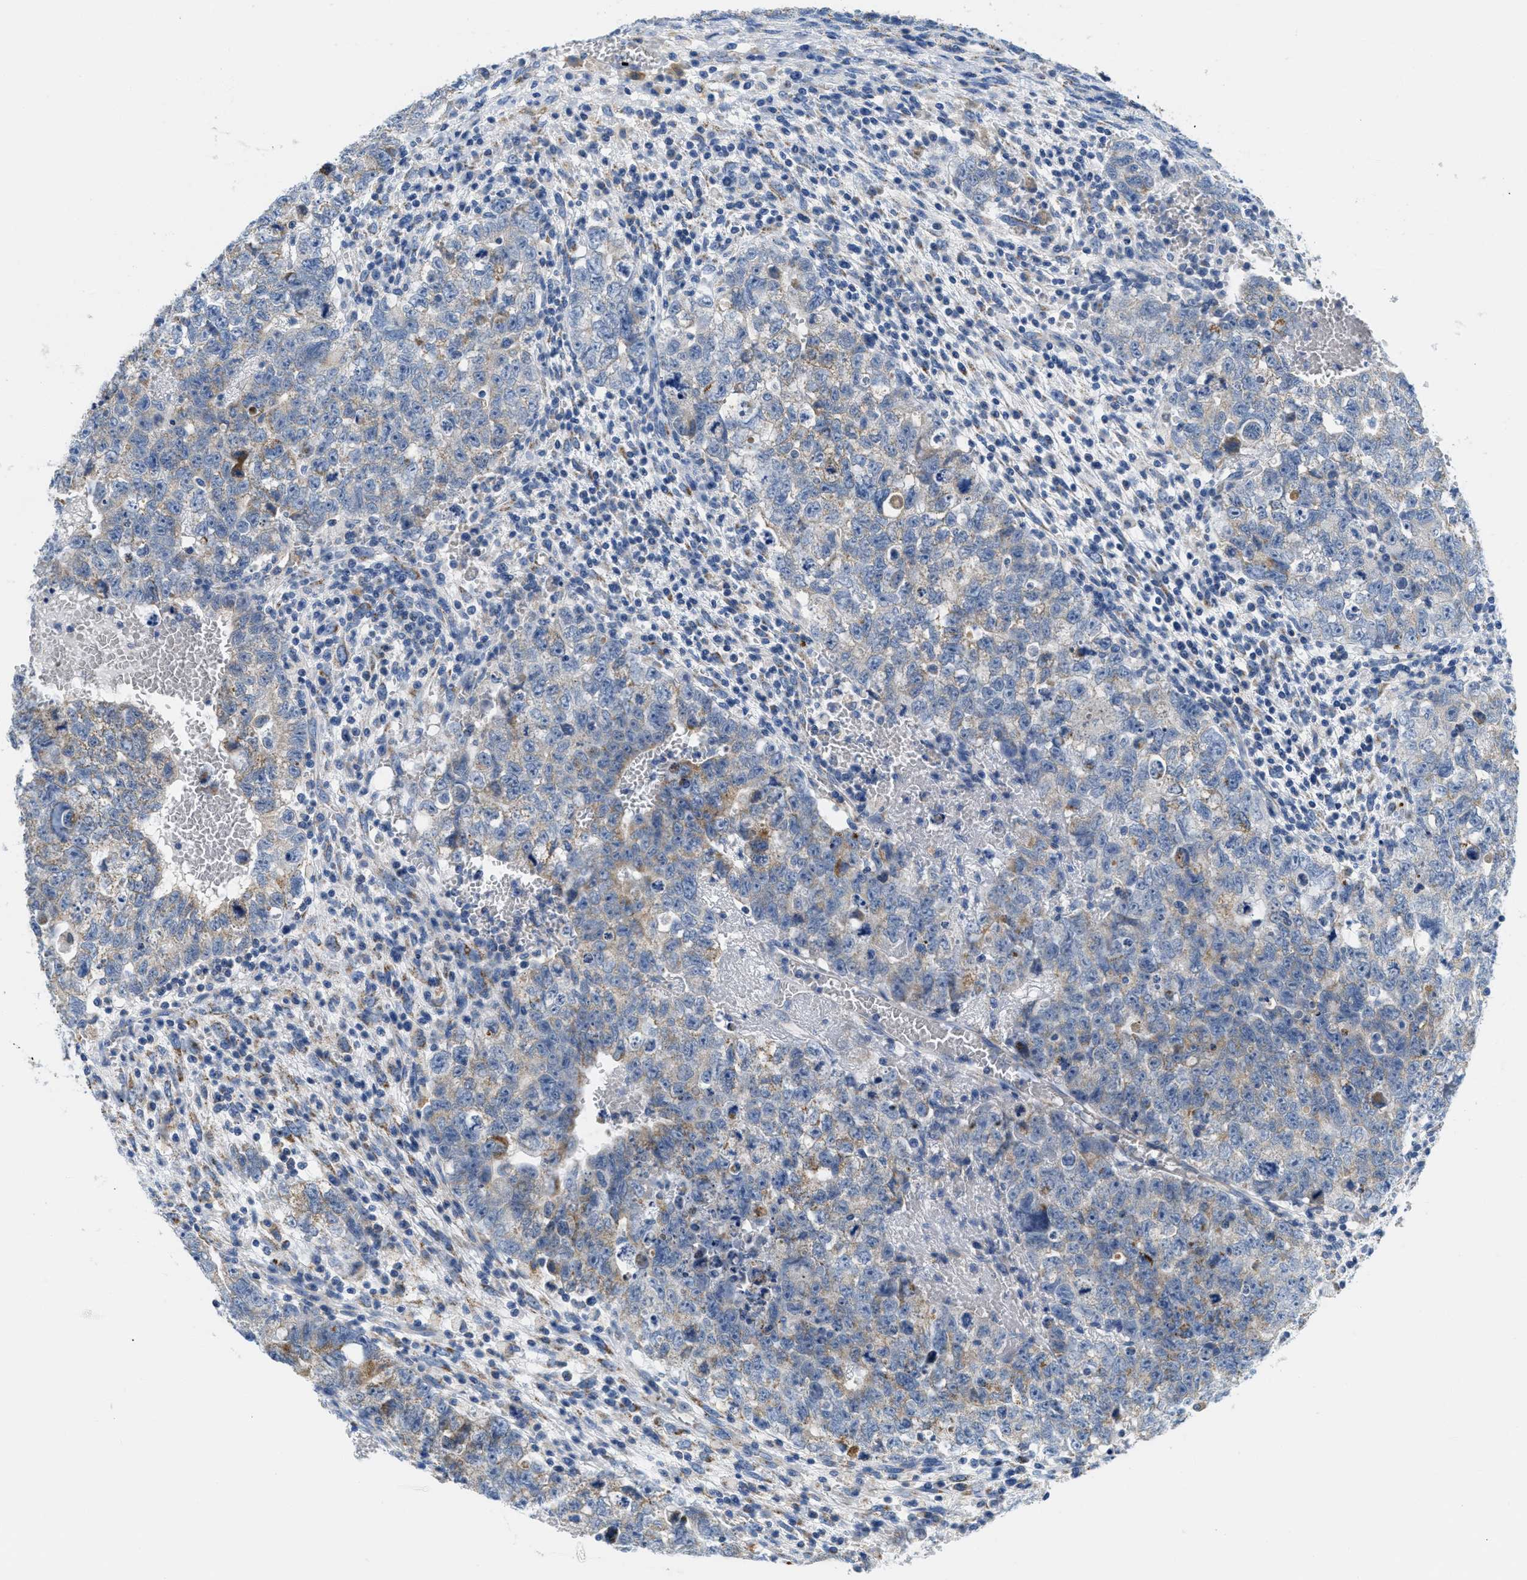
{"staining": {"intensity": "weak", "quantity": "25%-75%", "location": "cytoplasmic/membranous"}, "tissue": "testis cancer", "cell_type": "Tumor cells", "image_type": "cancer", "snomed": [{"axis": "morphology", "description": "Seminoma, NOS"}, {"axis": "morphology", "description": "Carcinoma, Embryonal, NOS"}, {"axis": "topography", "description": "Testis"}], "caption": "High-power microscopy captured an immunohistochemistry image of testis cancer (seminoma), revealing weak cytoplasmic/membranous positivity in approximately 25%-75% of tumor cells. The staining is performed using DAB (3,3'-diaminobenzidine) brown chromogen to label protein expression. The nuclei are counter-stained blue using hematoxylin.", "gene": "KCNJ5", "patient": {"sex": "male", "age": 38}}